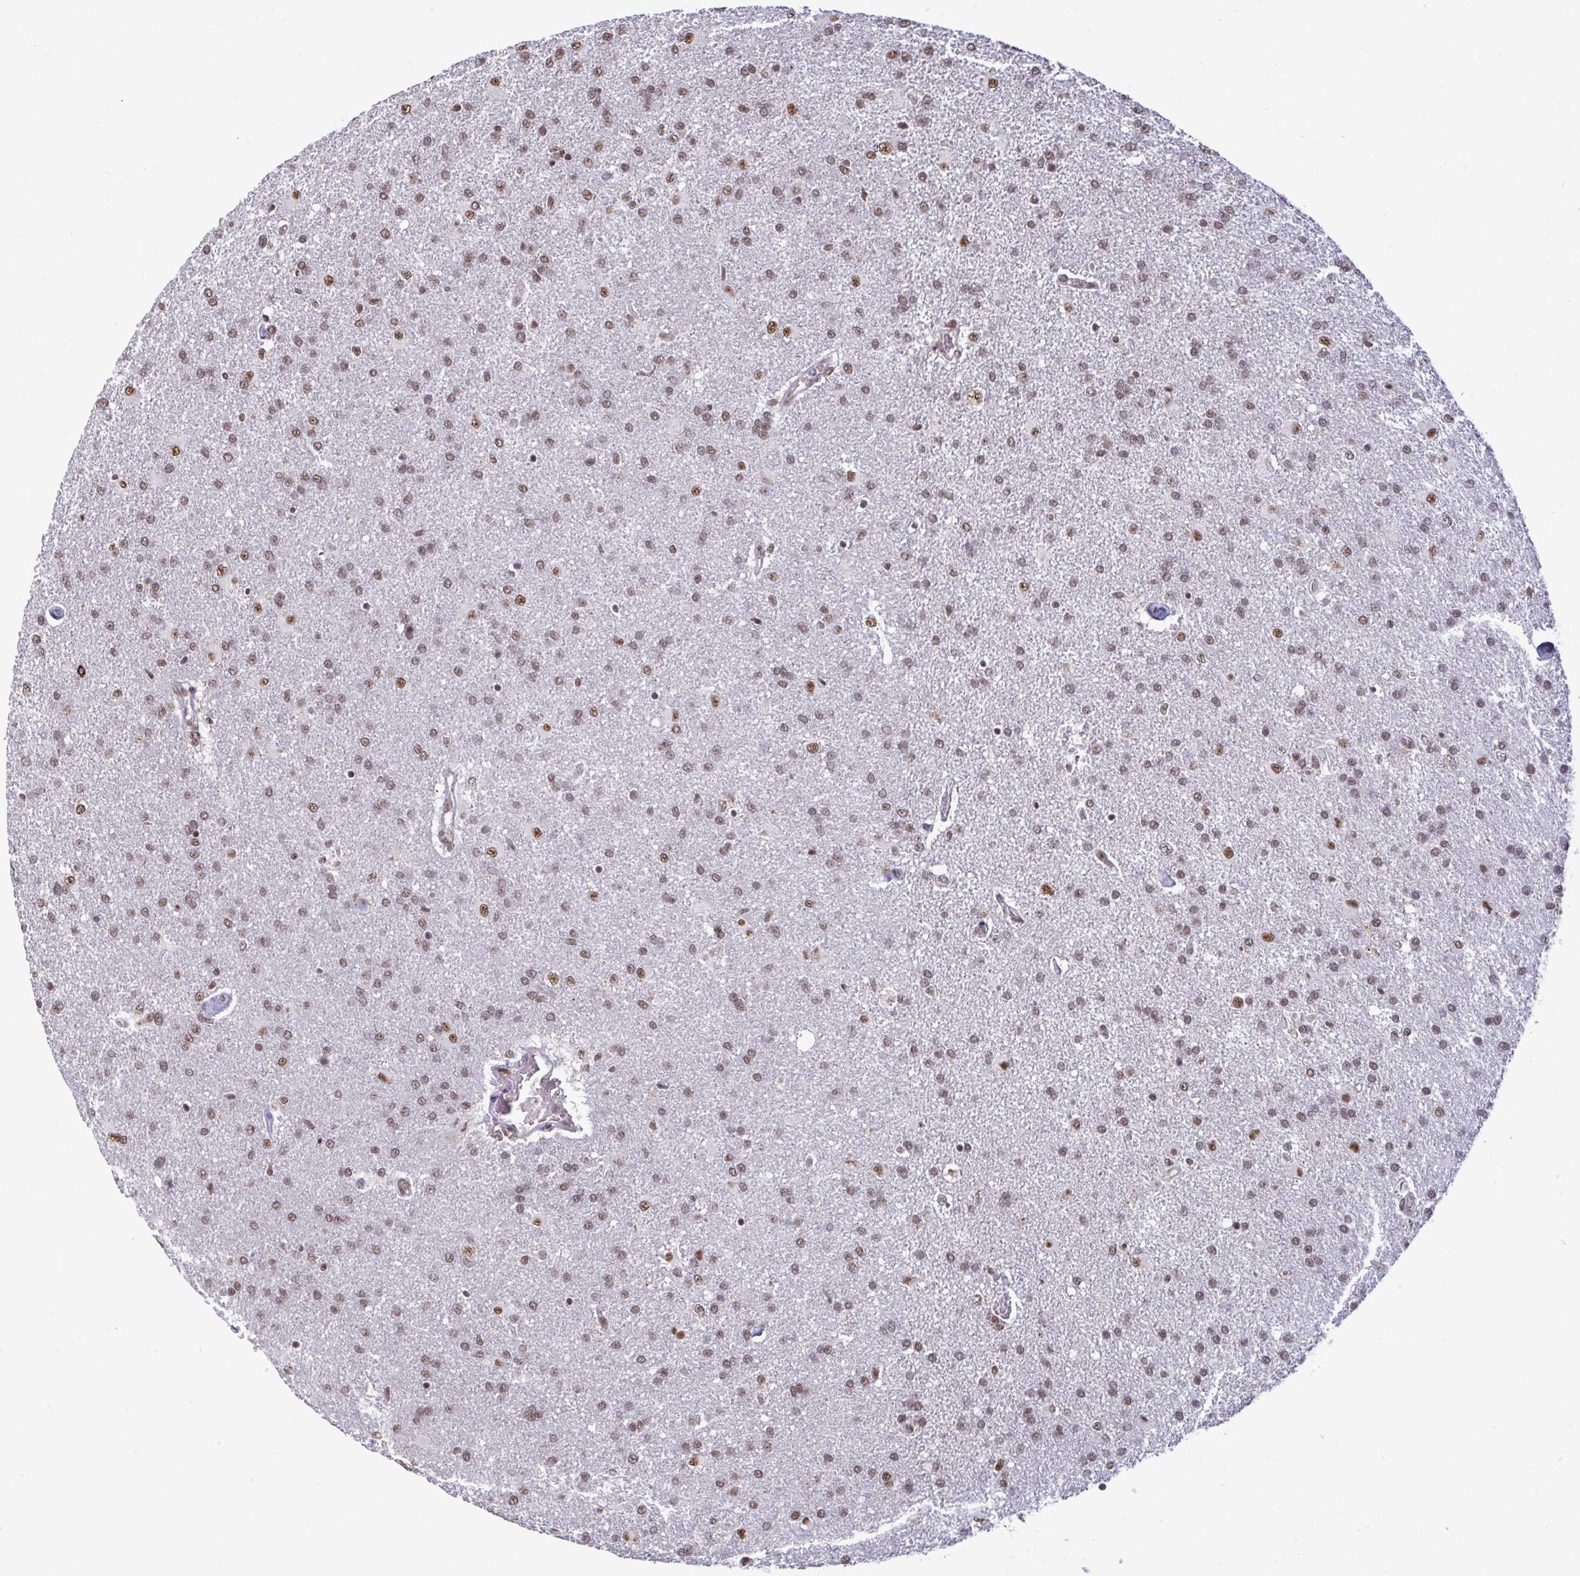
{"staining": {"intensity": "moderate", "quantity": ">75%", "location": "nuclear"}, "tissue": "glioma", "cell_type": "Tumor cells", "image_type": "cancer", "snomed": [{"axis": "morphology", "description": "Glioma, malignant, High grade"}, {"axis": "topography", "description": "Brain"}], "caption": "Protein staining shows moderate nuclear staining in approximately >75% of tumor cells in malignant high-grade glioma. Nuclei are stained in blue.", "gene": "PUF60", "patient": {"sex": "male", "age": 68}}